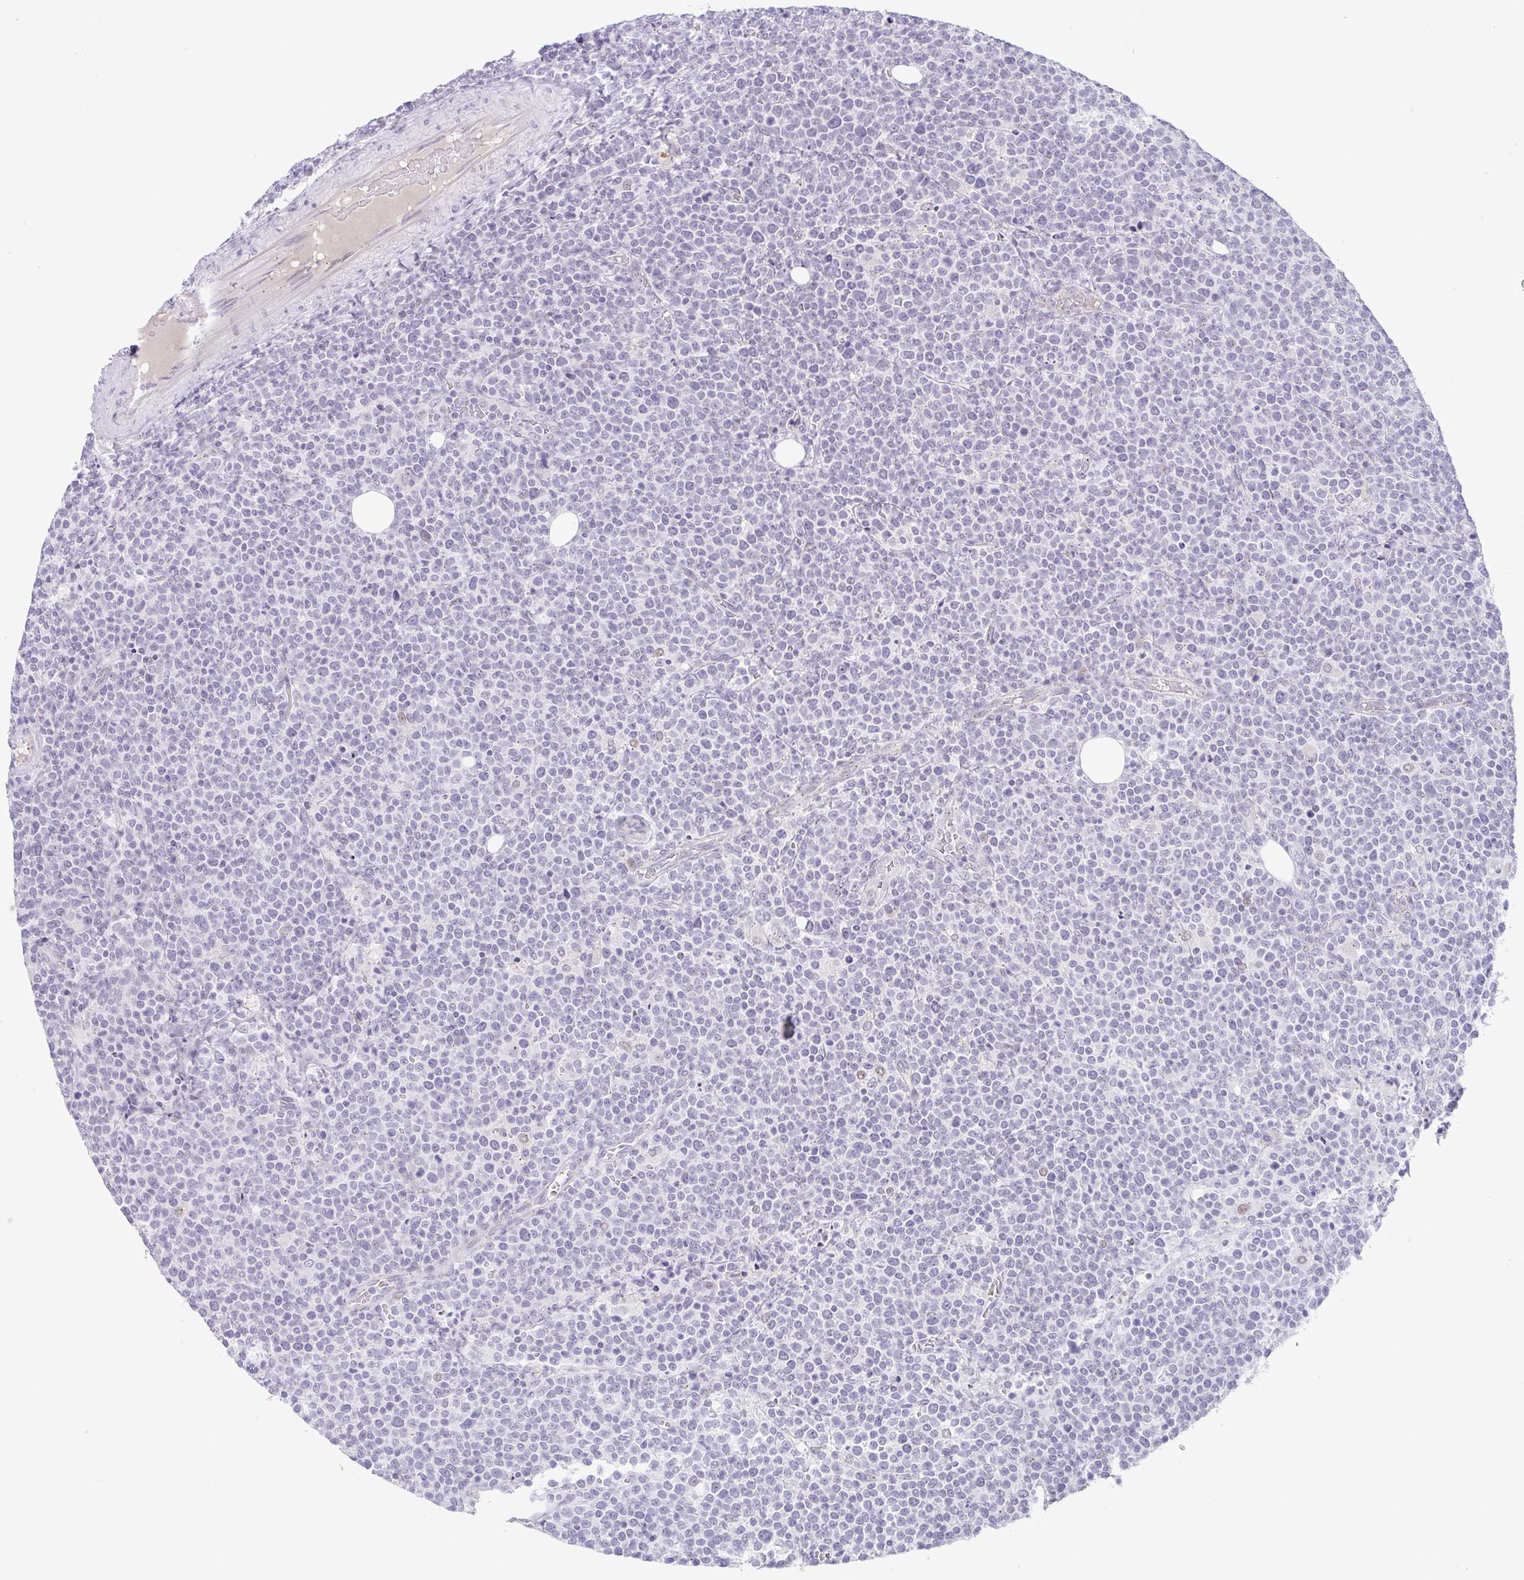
{"staining": {"intensity": "negative", "quantity": "none", "location": "none"}, "tissue": "lymphoma", "cell_type": "Tumor cells", "image_type": "cancer", "snomed": [{"axis": "morphology", "description": "Malignant lymphoma, non-Hodgkin's type, High grade"}, {"axis": "topography", "description": "Lymph node"}], "caption": "Immunohistochemistry photomicrograph of human high-grade malignant lymphoma, non-Hodgkin's type stained for a protein (brown), which exhibits no staining in tumor cells.", "gene": "FAM177A1", "patient": {"sex": "male", "age": 61}}